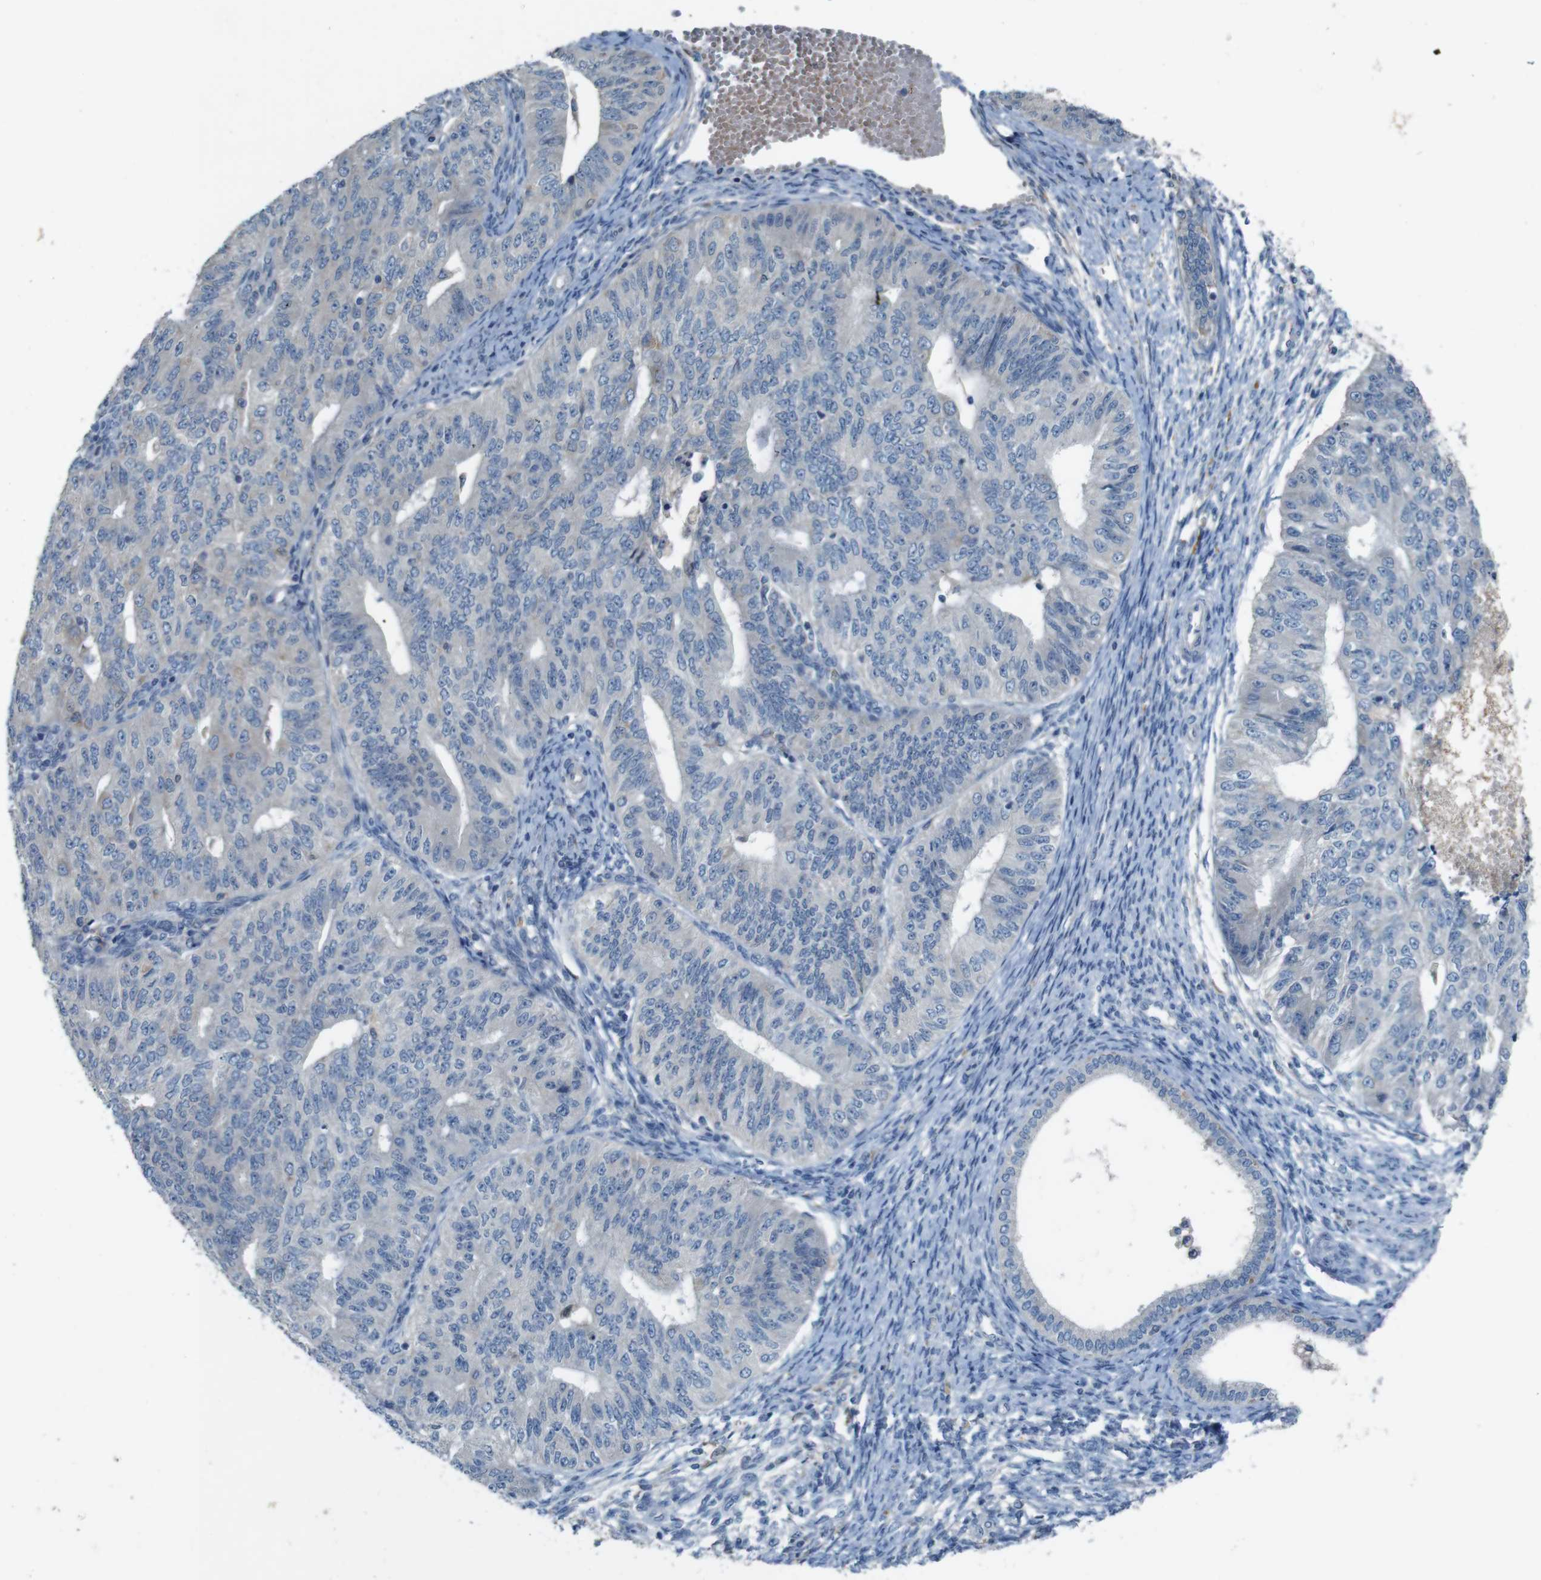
{"staining": {"intensity": "negative", "quantity": "none", "location": "none"}, "tissue": "endometrial cancer", "cell_type": "Tumor cells", "image_type": "cancer", "snomed": [{"axis": "morphology", "description": "Adenocarcinoma, NOS"}, {"axis": "topography", "description": "Endometrium"}], "caption": "This is a micrograph of immunohistochemistry staining of endometrial cancer (adenocarcinoma), which shows no expression in tumor cells.", "gene": "MOGAT3", "patient": {"sex": "female", "age": 32}}